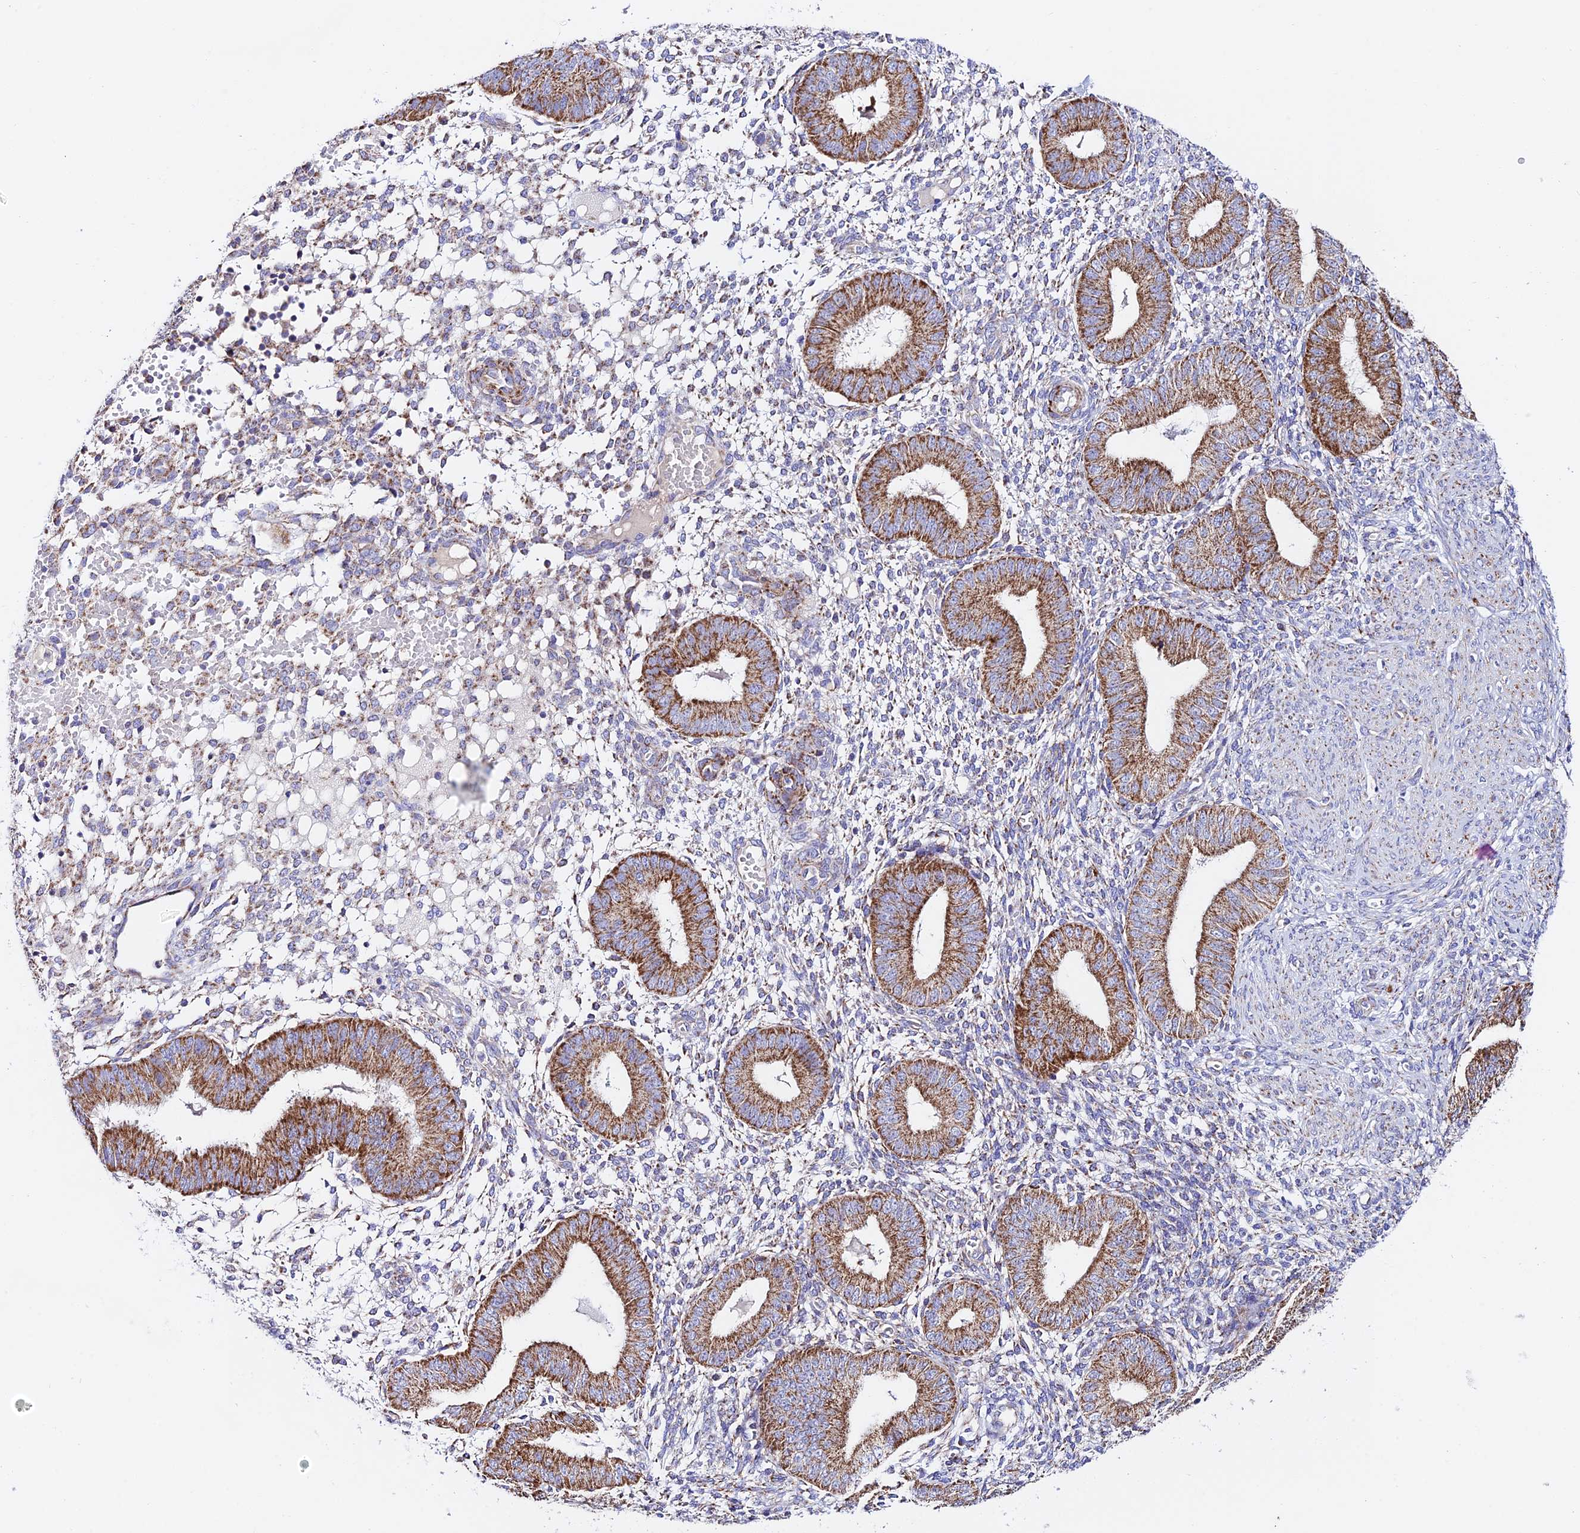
{"staining": {"intensity": "negative", "quantity": "none", "location": "none"}, "tissue": "endometrium", "cell_type": "Cells in endometrial stroma", "image_type": "normal", "snomed": [{"axis": "morphology", "description": "Normal tissue, NOS"}, {"axis": "topography", "description": "Endometrium"}], "caption": "Human endometrium stained for a protein using immunohistochemistry reveals no staining in cells in endometrial stroma.", "gene": "HSDL2", "patient": {"sex": "female", "age": 49}}